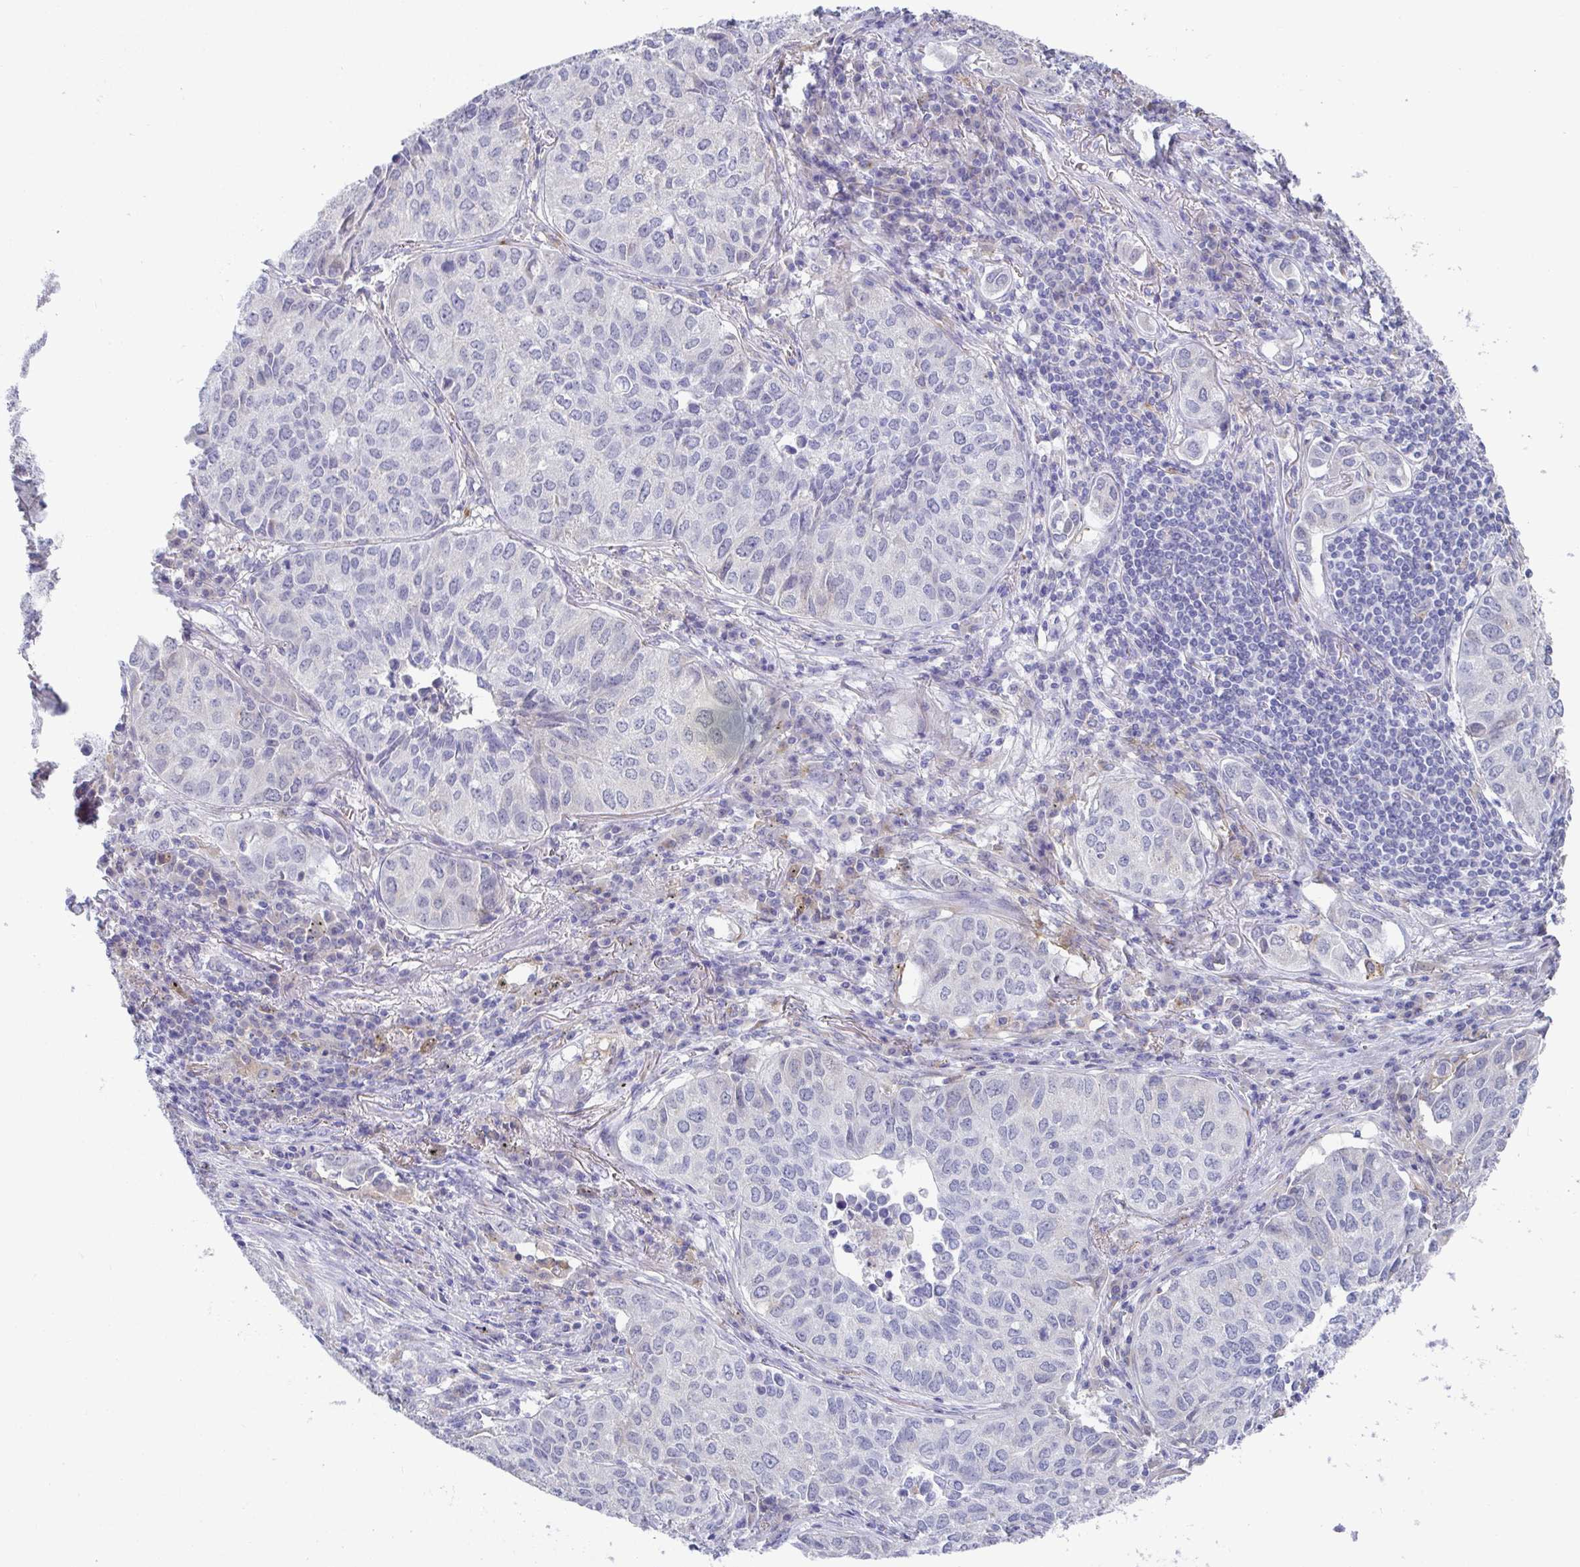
{"staining": {"intensity": "negative", "quantity": "none", "location": "none"}, "tissue": "lung cancer", "cell_type": "Tumor cells", "image_type": "cancer", "snomed": [{"axis": "morphology", "description": "Adenocarcinoma, NOS"}, {"axis": "topography", "description": "Lung"}], "caption": "Tumor cells are negative for brown protein staining in lung cancer (adenocarcinoma).", "gene": "TAS2R39", "patient": {"sex": "female", "age": 50}}